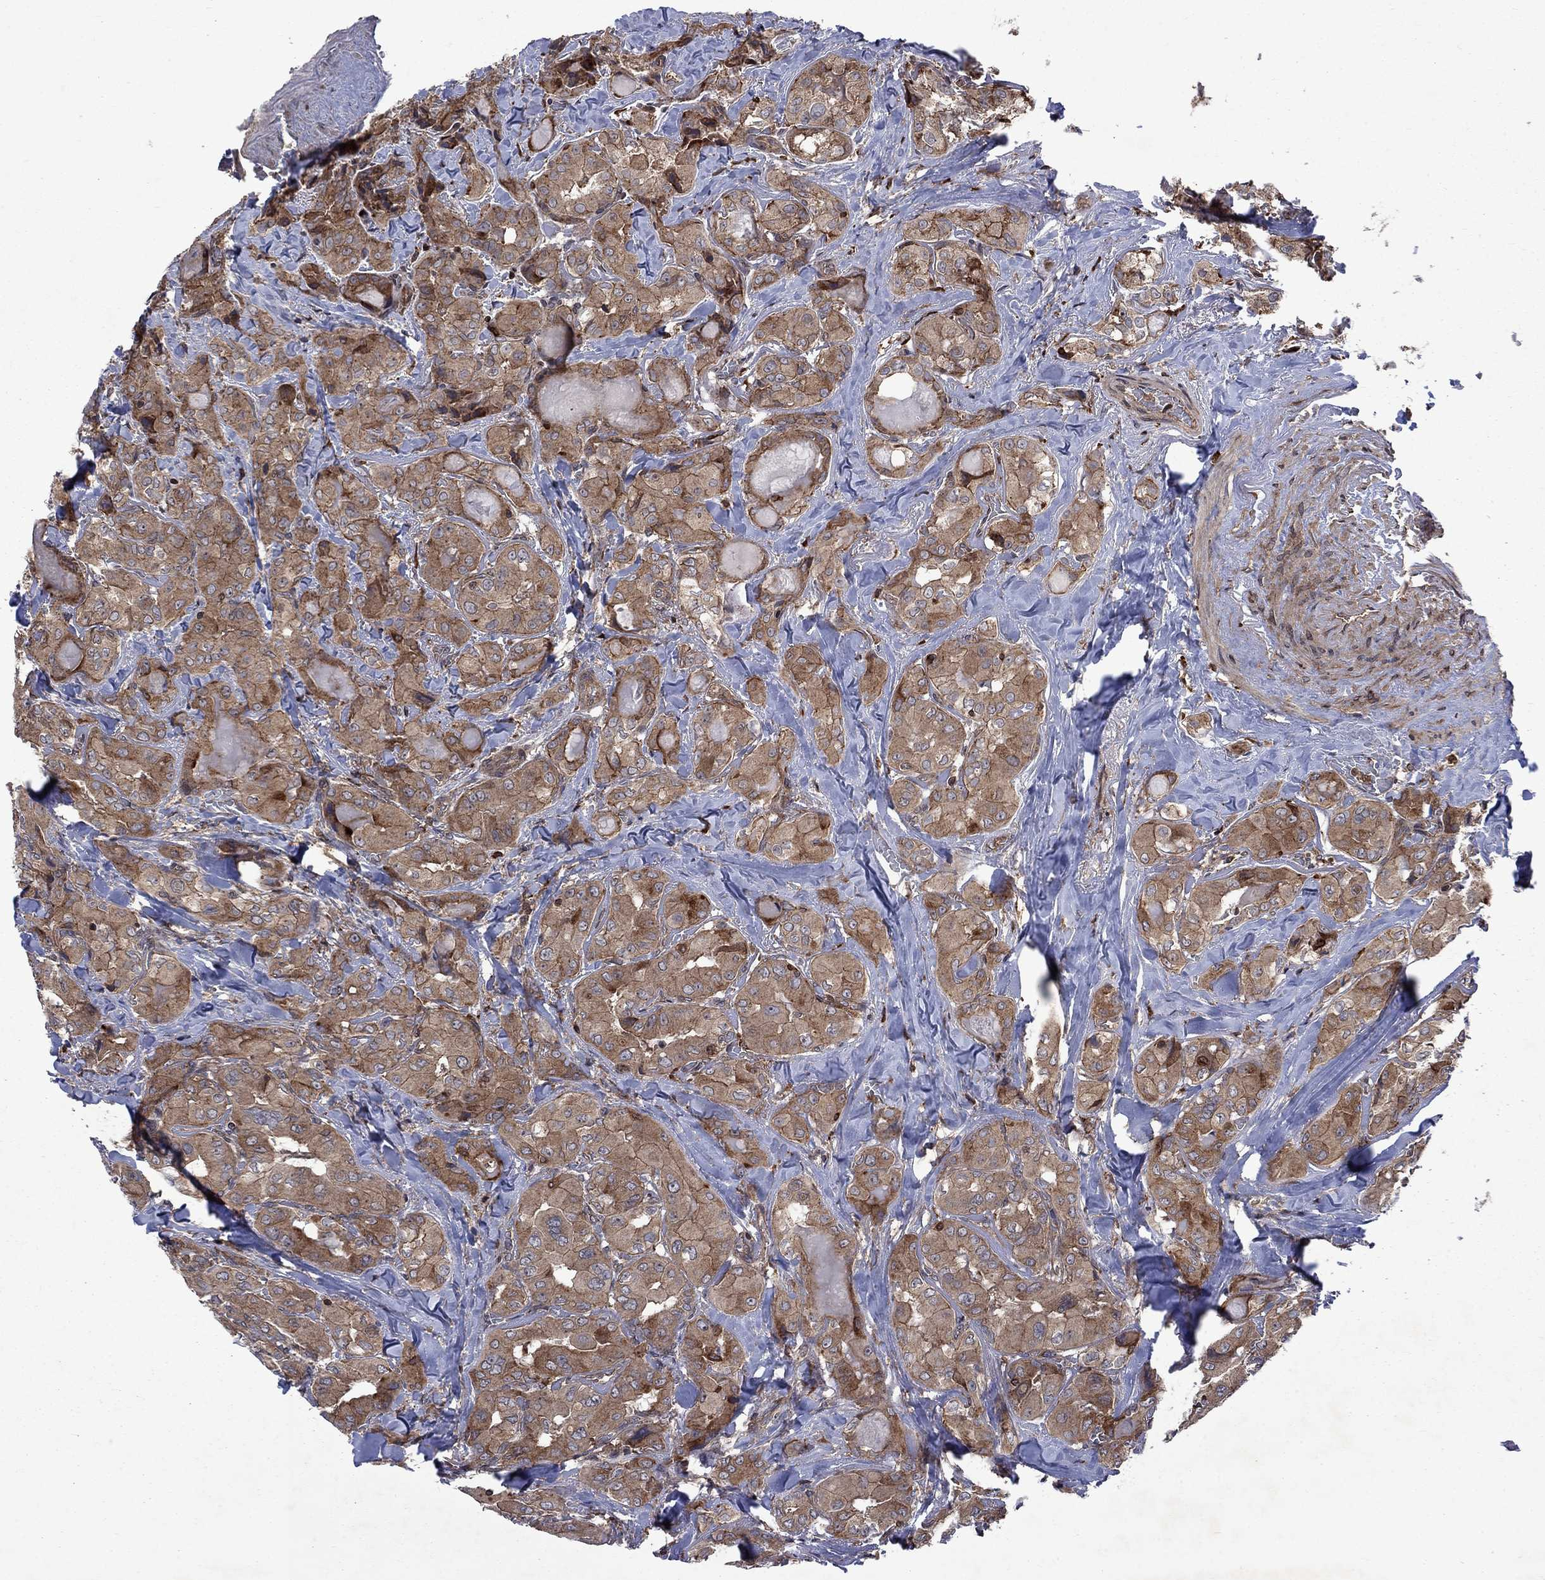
{"staining": {"intensity": "moderate", "quantity": ">75%", "location": "cytoplasmic/membranous"}, "tissue": "thyroid cancer", "cell_type": "Tumor cells", "image_type": "cancer", "snomed": [{"axis": "morphology", "description": "Normal tissue, NOS"}, {"axis": "morphology", "description": "Papillary adenocarcinoma, NOS"}, {"axis": "topography", "description": "Thyroid gland"}], "caption": "Tumor cells show moderate cytoplasmic/membranous staining in approximately >75% of cells in thyroid papillary adenocarcinoma.", "gene": "TMEM33", "patient": {"sex": "female", "age": 66}}